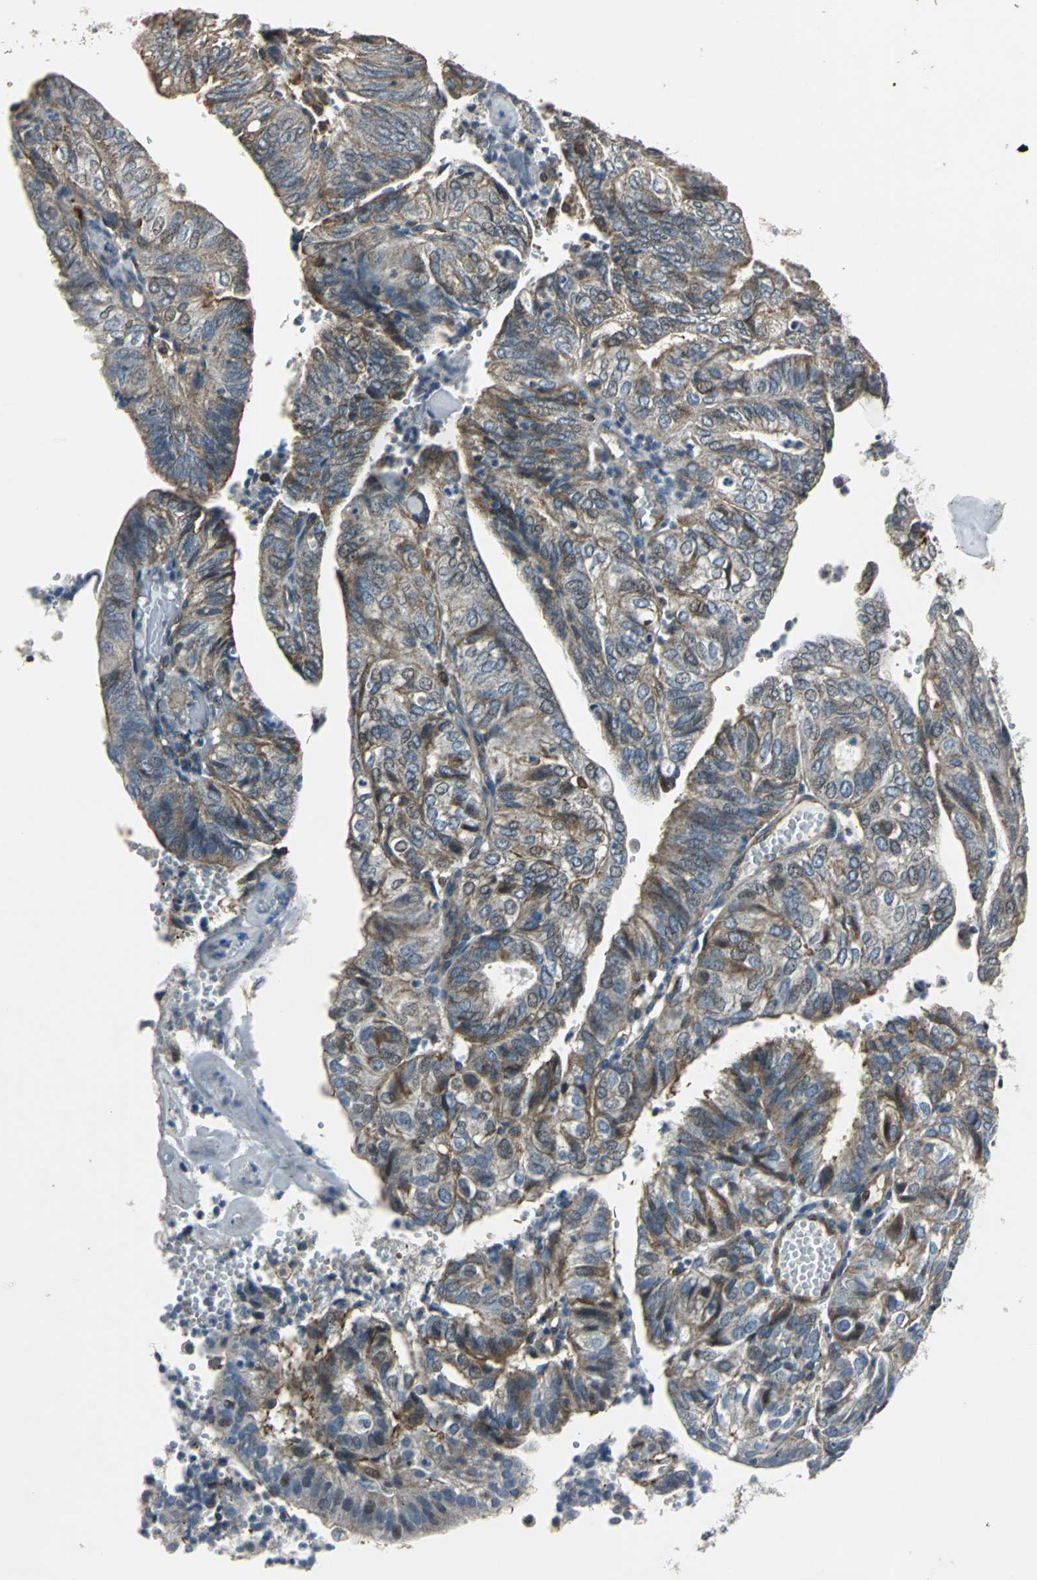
{"staining": {"intensity": "weak", "quantity": "25%-75%", "location": "cytoplasmic/membranous"}, "tissue": "endometrial cancer", "cell_type": "Tumor cells", "image_type": "cancer", "snomed": [{"axis": "morphology", "description": "Adenocarcinoma, NOS"}, {"axis": "topography", "description": "Uterus"}], "caption": "Weak cytoplasmic/membranous positivity is present in approximately 25%-75% of tumor cells in adenocarcinoma (endometrial).", "gene": "DNAJB4", "patient": {"sex": "female", "age": 60}}